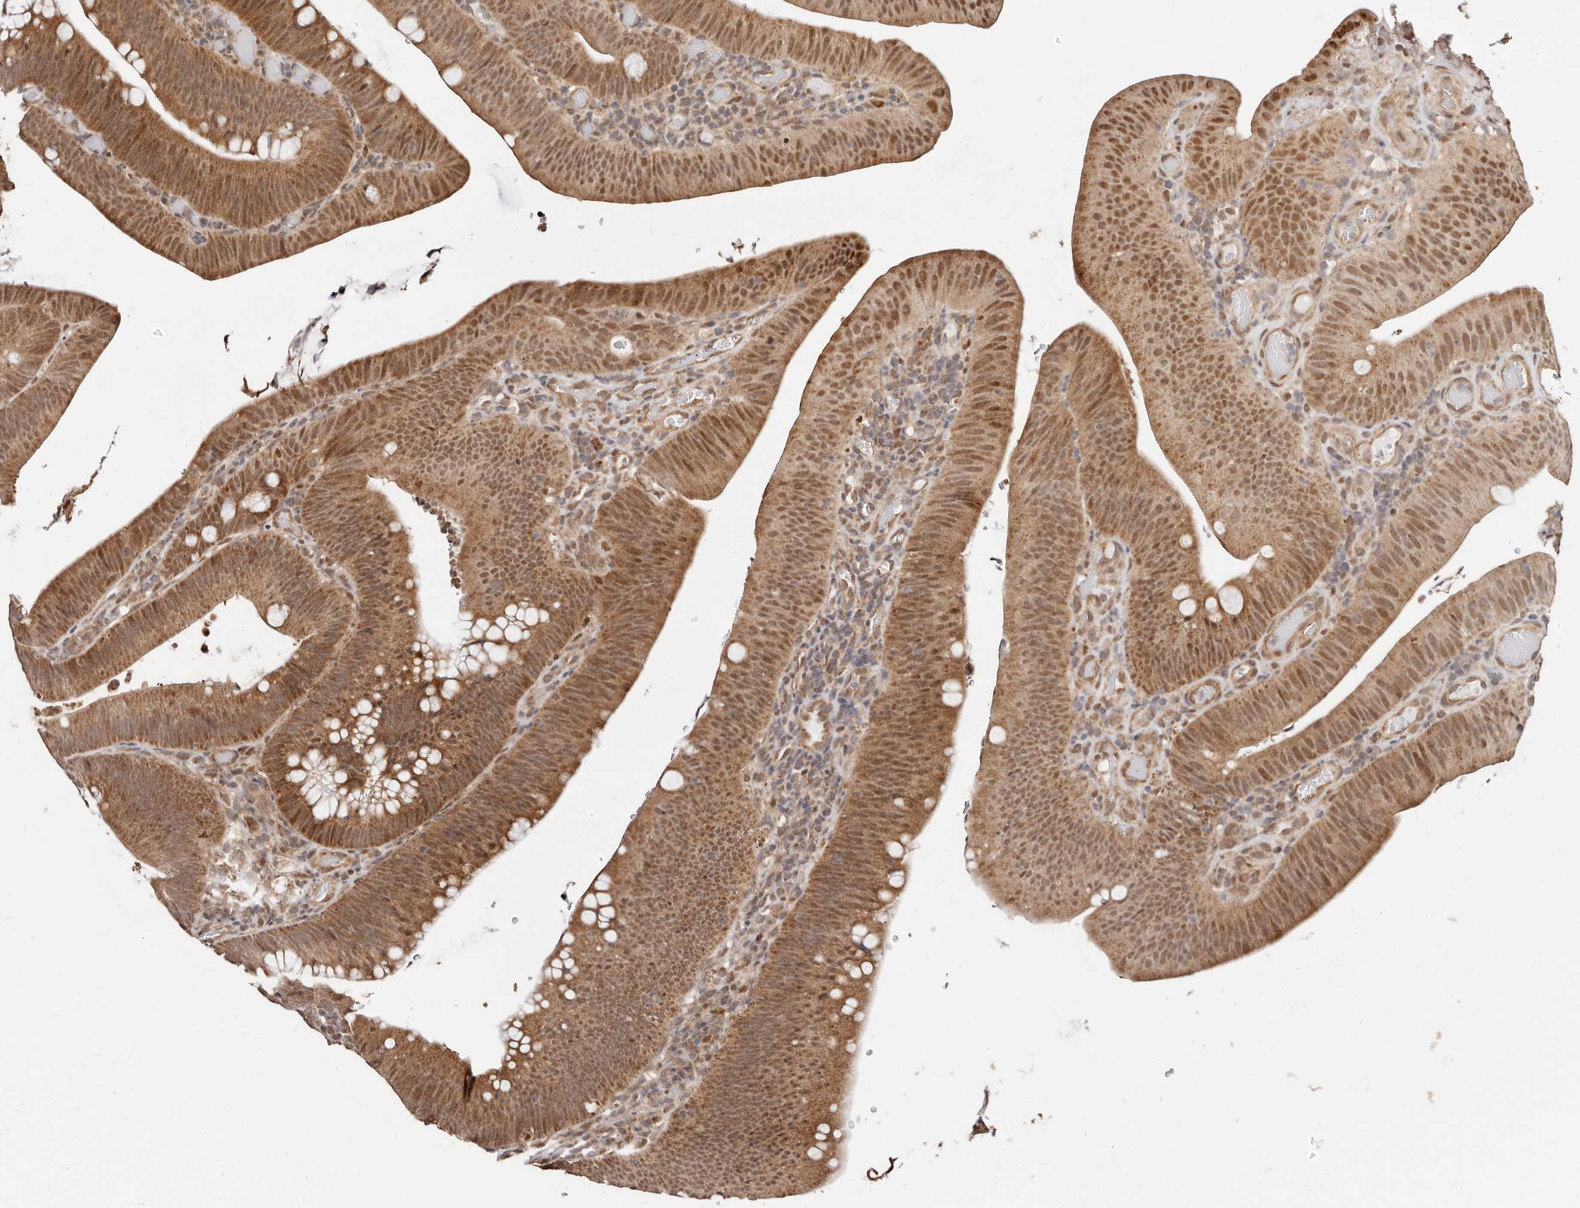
{"staining": {"intensity": "moderate", "quantity": ">75%", "location": "cytoplasmic/membranous,nuclear"}, "tissue": "colorectal cancer", "cell_type": "Tumor cells", "image_type": "cancer", "snomed": [{"axis": "morphology", "description": "Normal tissue, NOS"}, {"axis": "topography", "description": "Colon"}], "caption": "A photomicrograph of human colorectal cancer stained for a protein shows moderate cytoplasmic/membranous and nuclear brown staining in tumor cells. The staining was performed using DAB, with brown indicating positive protein expression. Nuclei are stained blue with hematoxylin.", "gene": "CTNNBL1", "patient": {"sex": "female", "age": 82}}